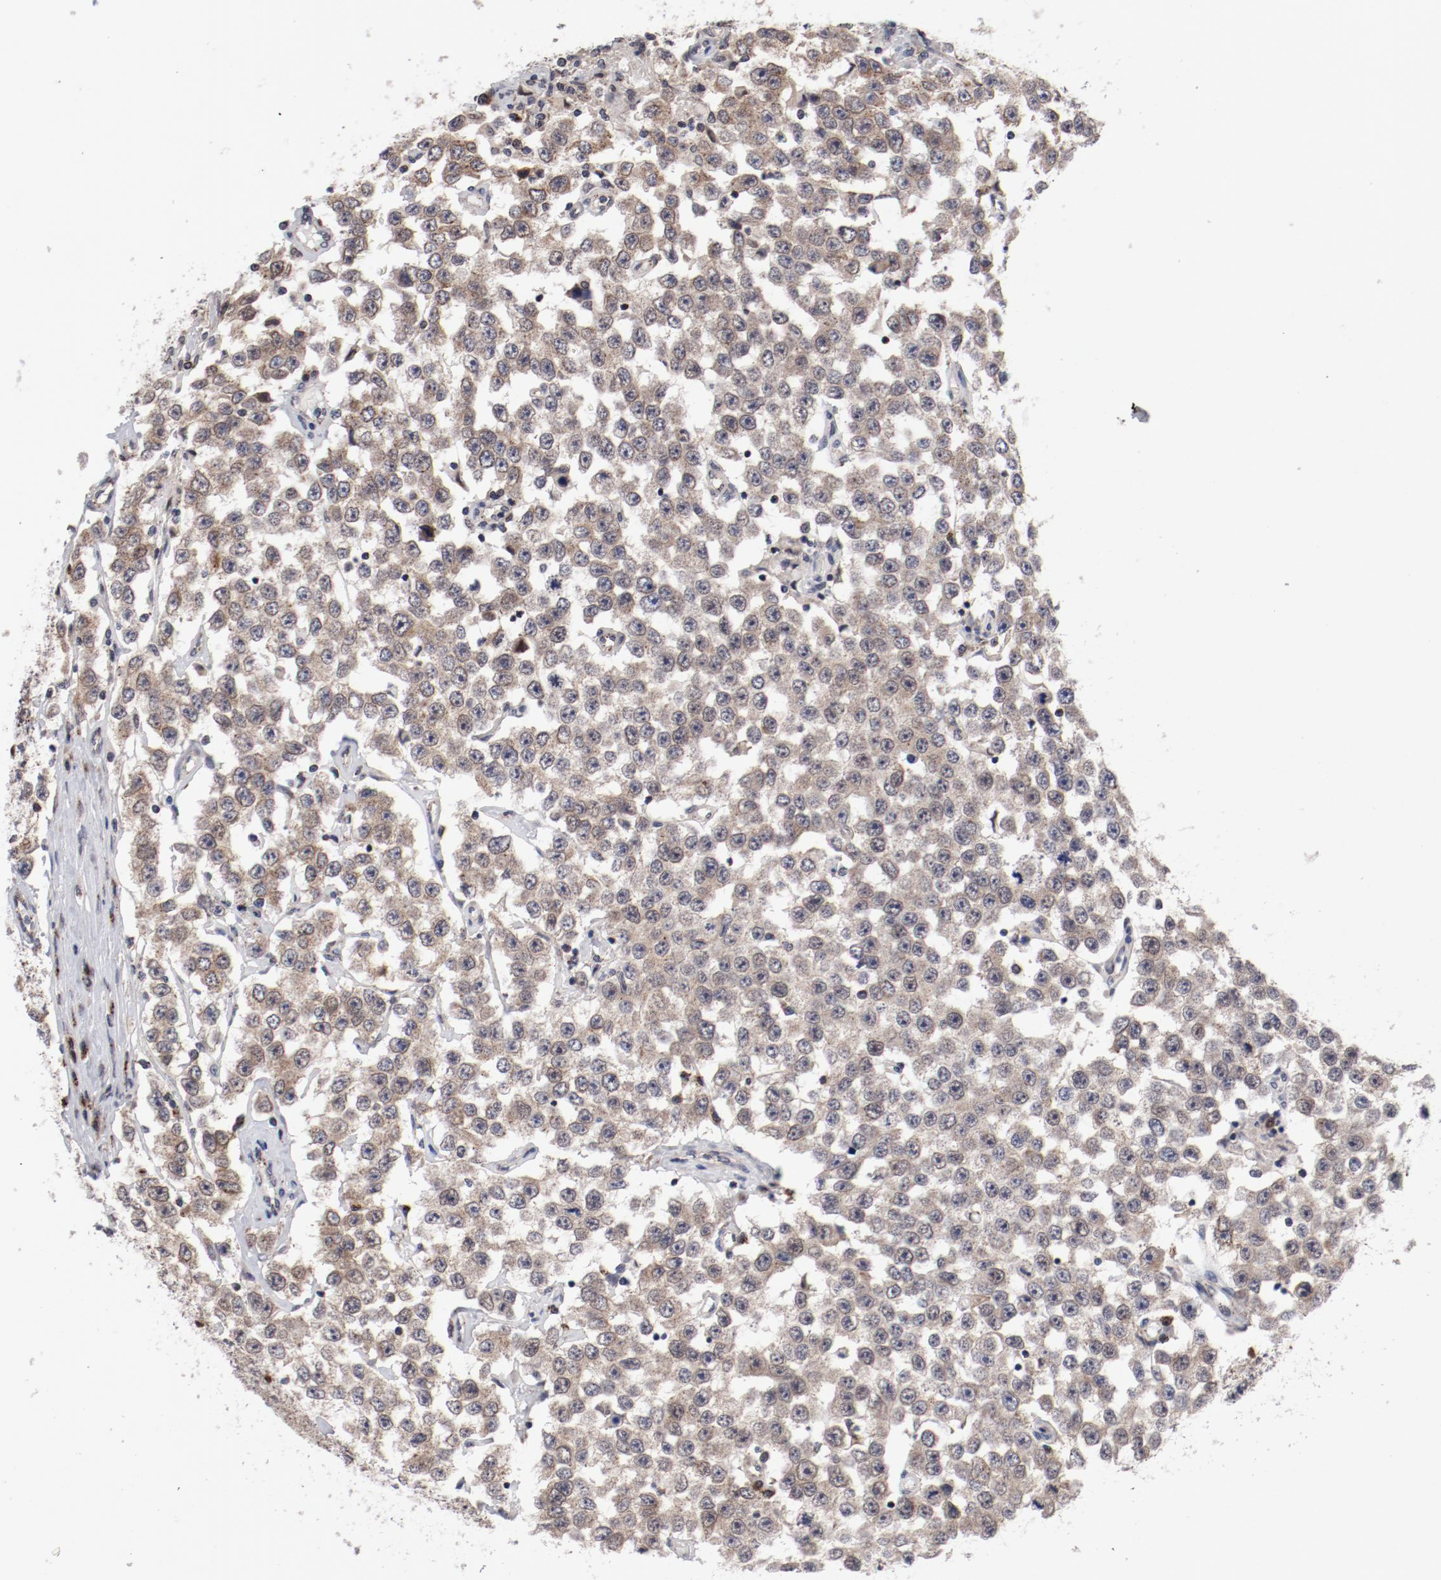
{"staining": {"intensity": "weak", "quantity": ">75%", "location": "cytoplasmic/membranous"}, "tissue": "testis cancer", "cell_type": "Tumor cells", "image_type": "cancer", "snomed": [{"axis": "morphology", "description": "Seminoma, NOS"}, {"axis": "topography", "description": "Testis"}], "caption": "Testis cancer (seminoma) stained with a brown dye demonstrates weak cytoplasmic/membranous positive staining in approximately >75% of tumor cells.", "gene": "RPL12", "patient": {"sex": "male", "age": 52}}